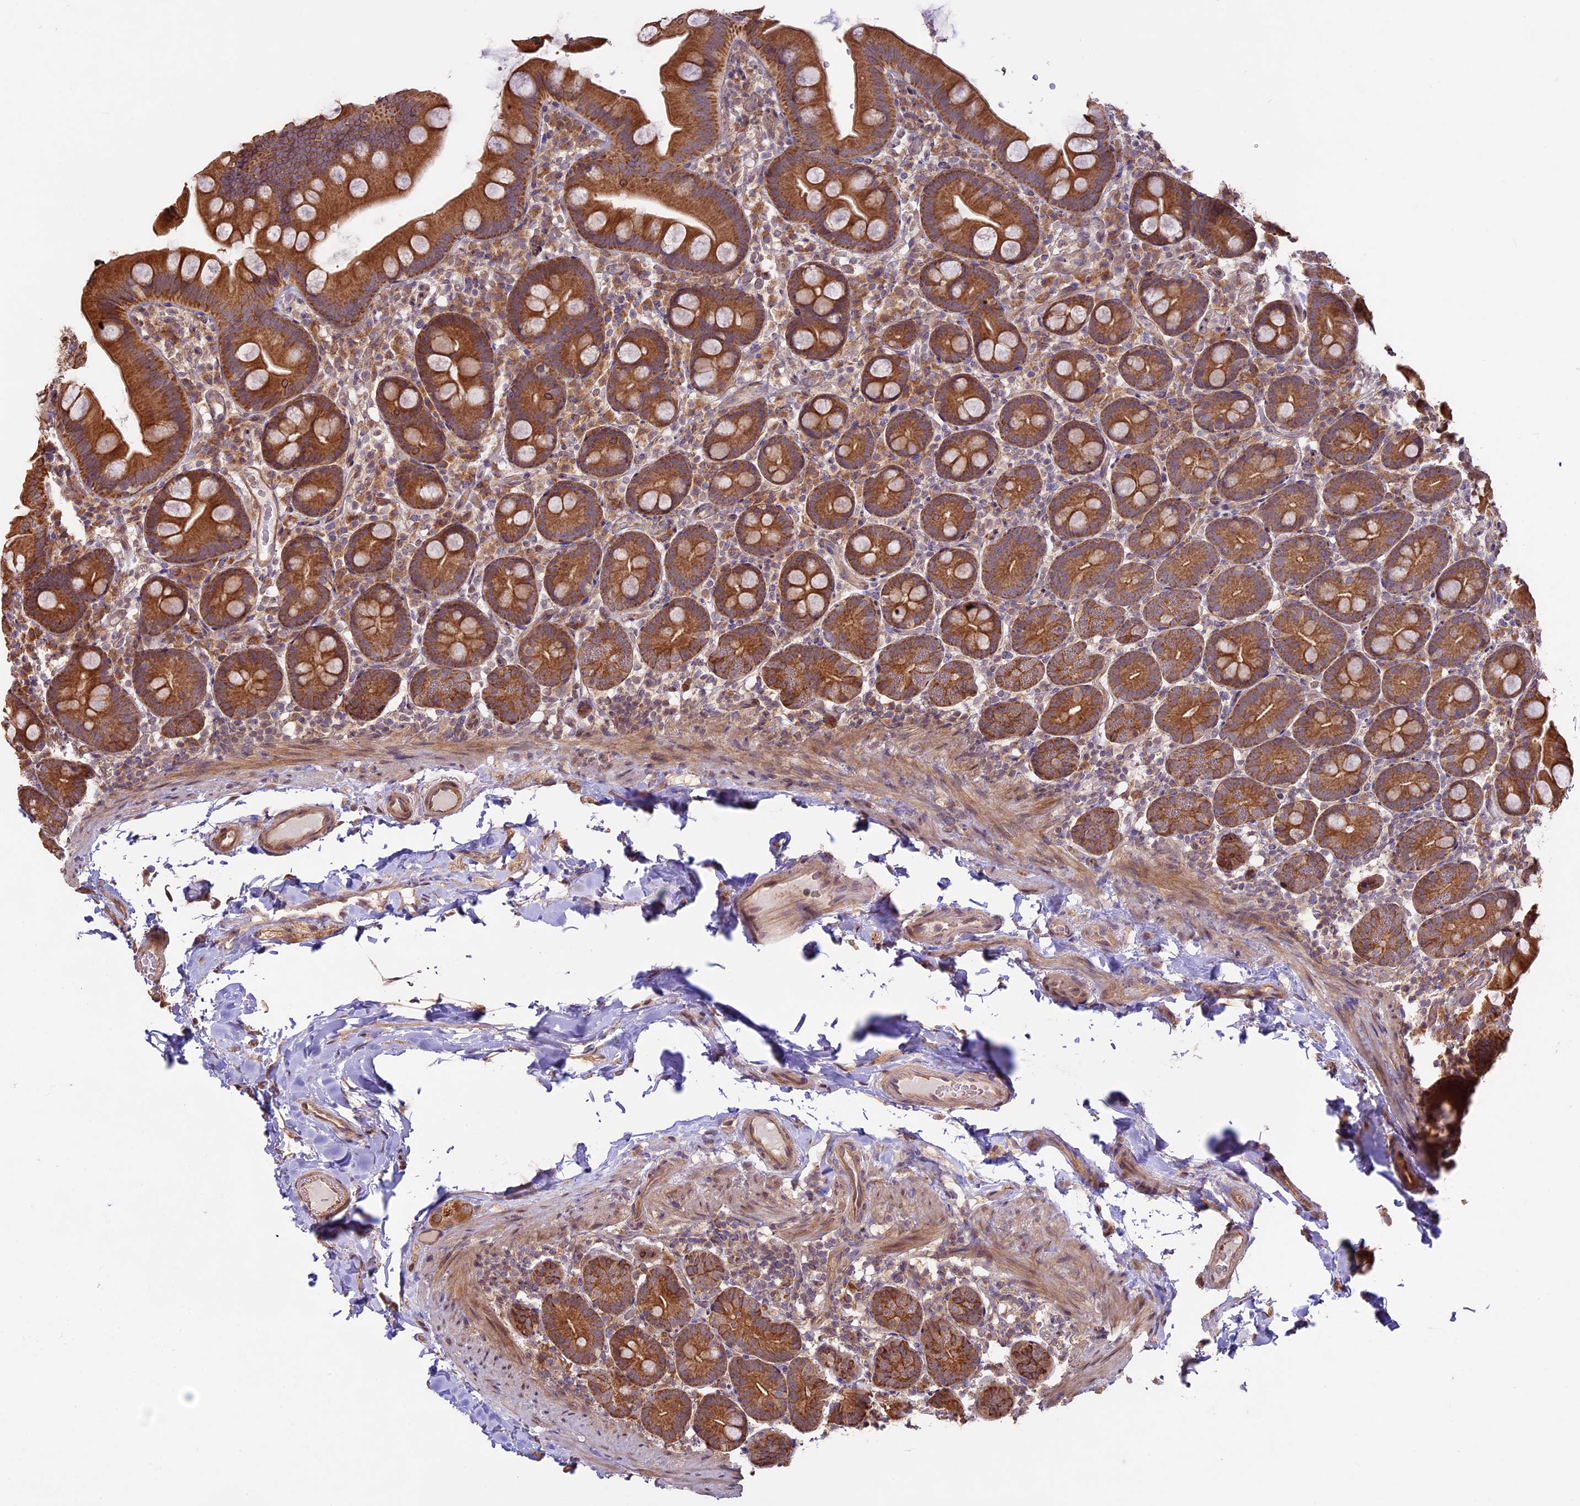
{"staining": {"intensity": "strong", "quantity": ">75%", "location": "cytoplasmic/membranous"}, "tissue": "small intestine", "cell_type": "Glandular cells", "image_type": "normal", "snomed": [{"axis": "morphology", "description": "Normal tissue, NOS"}, {"axis": "topography", "description": "Small intestine"}], "caption": "Small intestine stained with IHC shows strong cytoplasmic/membranous expression in approximately >75% of glandular cells. (Stains: DAB (3,3'-diaminobenzidine) in brown, nuclei in blue, Microscopy: brightfield microscopy at high magnification).", "gene": "BCAS4", "patient": {"sex": "female", "age": 68}}